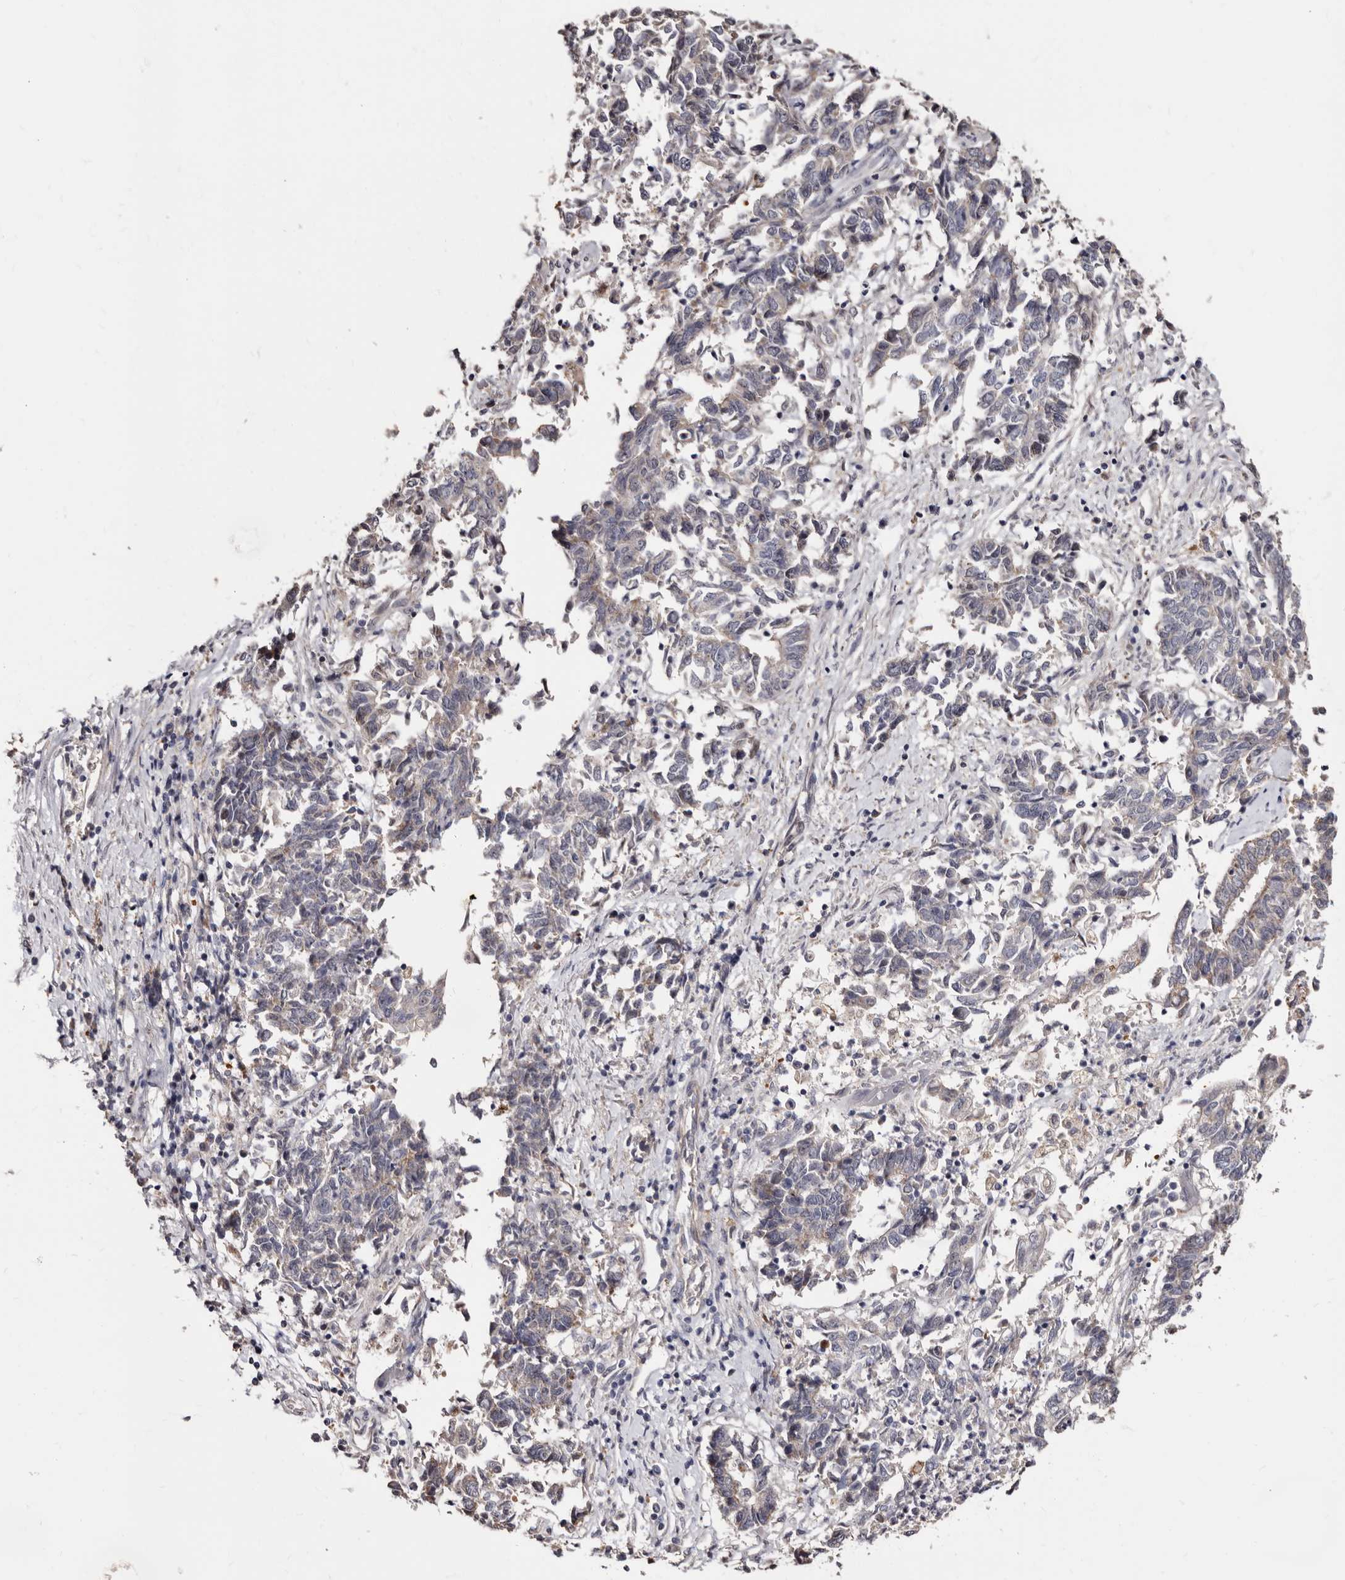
{"staining": {"intensity": "negative", "quantity": "none", "location": "none"}, "tissue": "endometrial cancer", "cell_type": "Tumor cells", "image_type": "cancer", "snomed": [{"axis": "morphology", "description": "Adenocarcinoma, NOS"}, {"axis": "topography", "description": "Endometrium"}], "caption": "An IHC photomicrograph of endometrial cancer is shown. There is no staining in tumor cells of endometrial cancer. (Immunohistochemistry (ihc), brightfield microscopy, high magnification).", "gene": "PTAFR", "patient": {"sex": "female", "age": 80}}